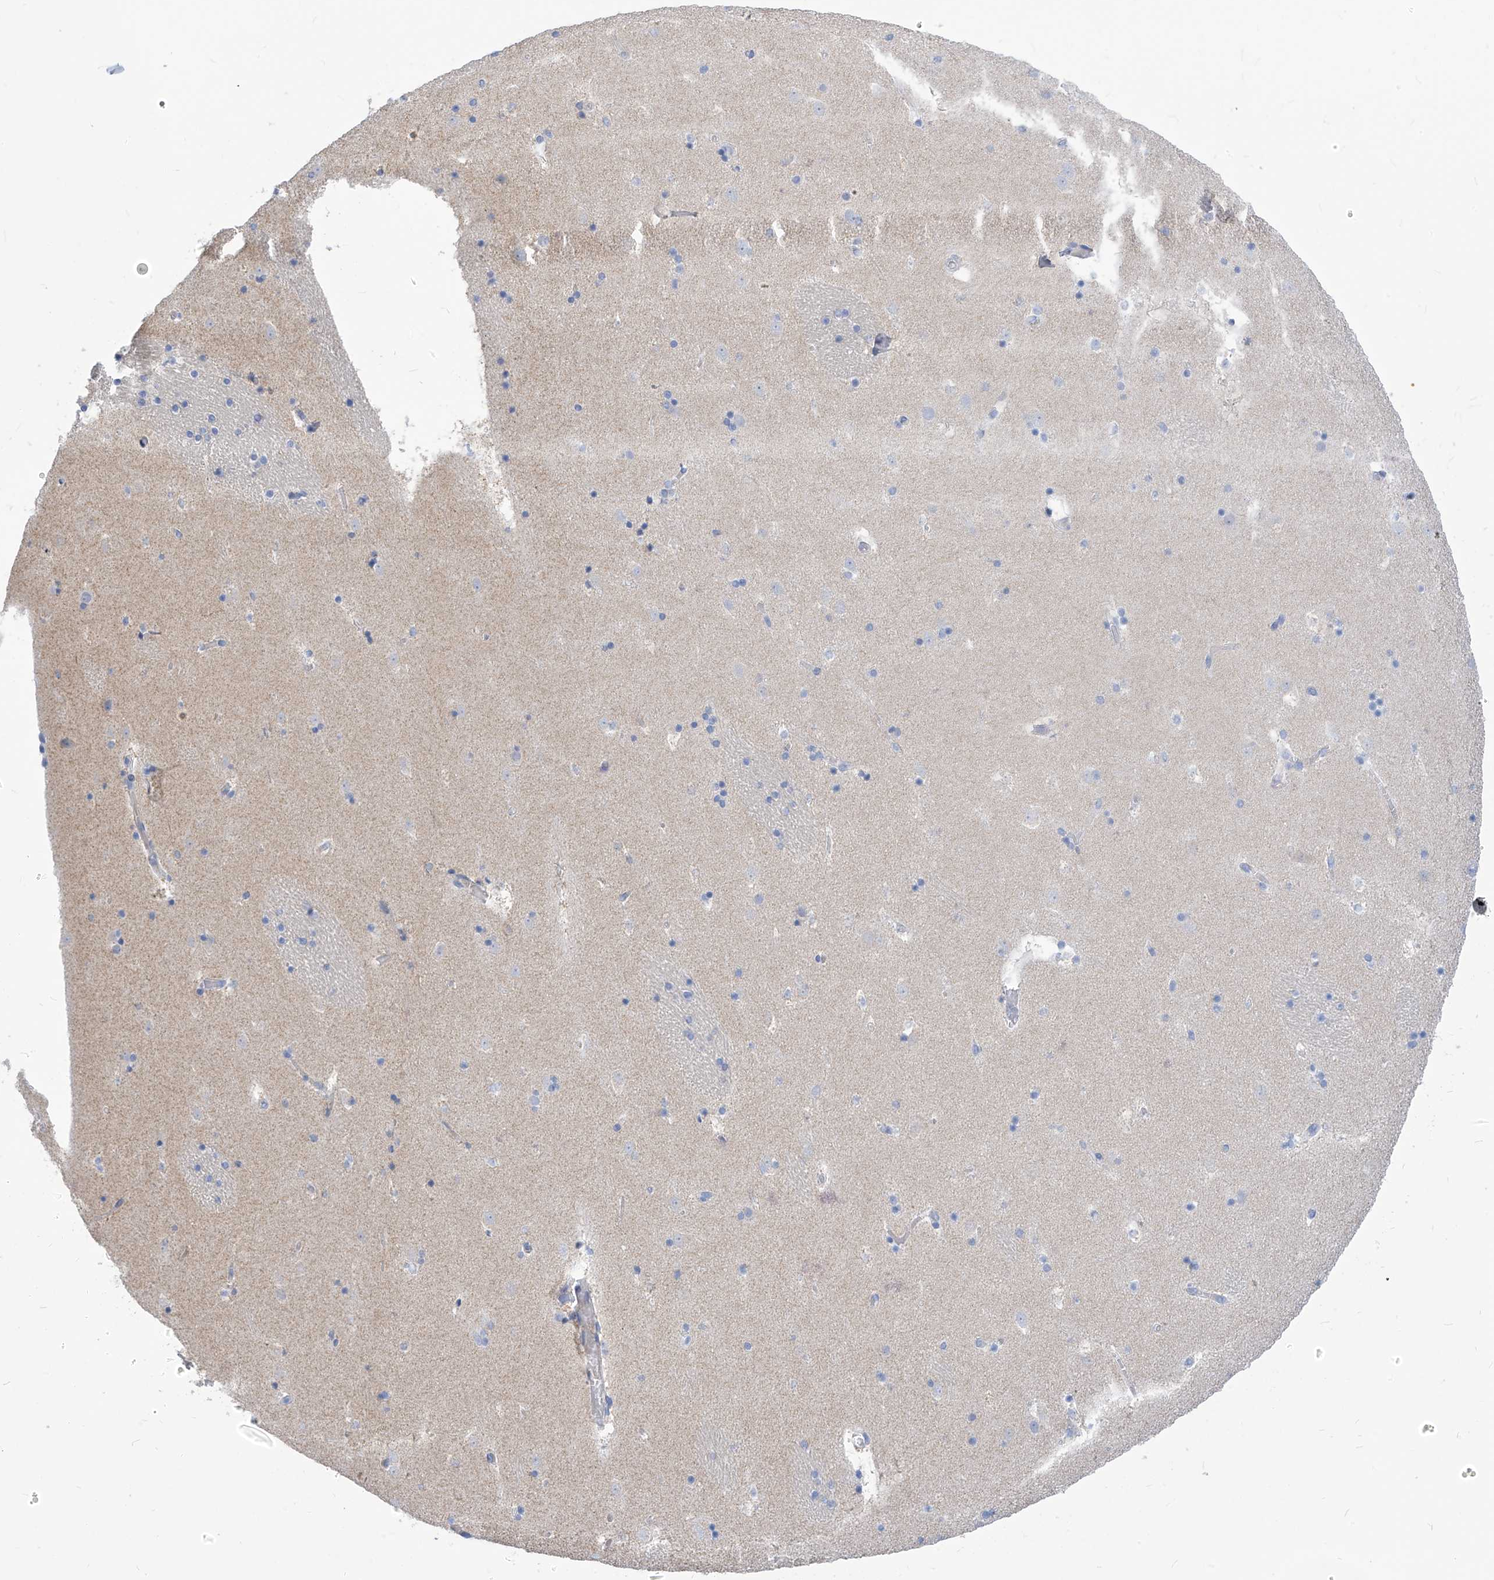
{"staining": {"intensity": "negative", "quantity": "none", "location": "none"}, "tissue": "caudate", "cell_type": "Glial cells", "image_type": "normal", "snomed": [{"axis": "morphology", "description": "Normal tissue, NOS"}, {"axis": "topography", "description": "Lateral ventricle wall"}], "caption": "Immunohistochemical staining of normal human caudate exhibits no significant staining in glial cells.", "gene": "ZNF404", "patient": {"sex": "male", "age": 45}}